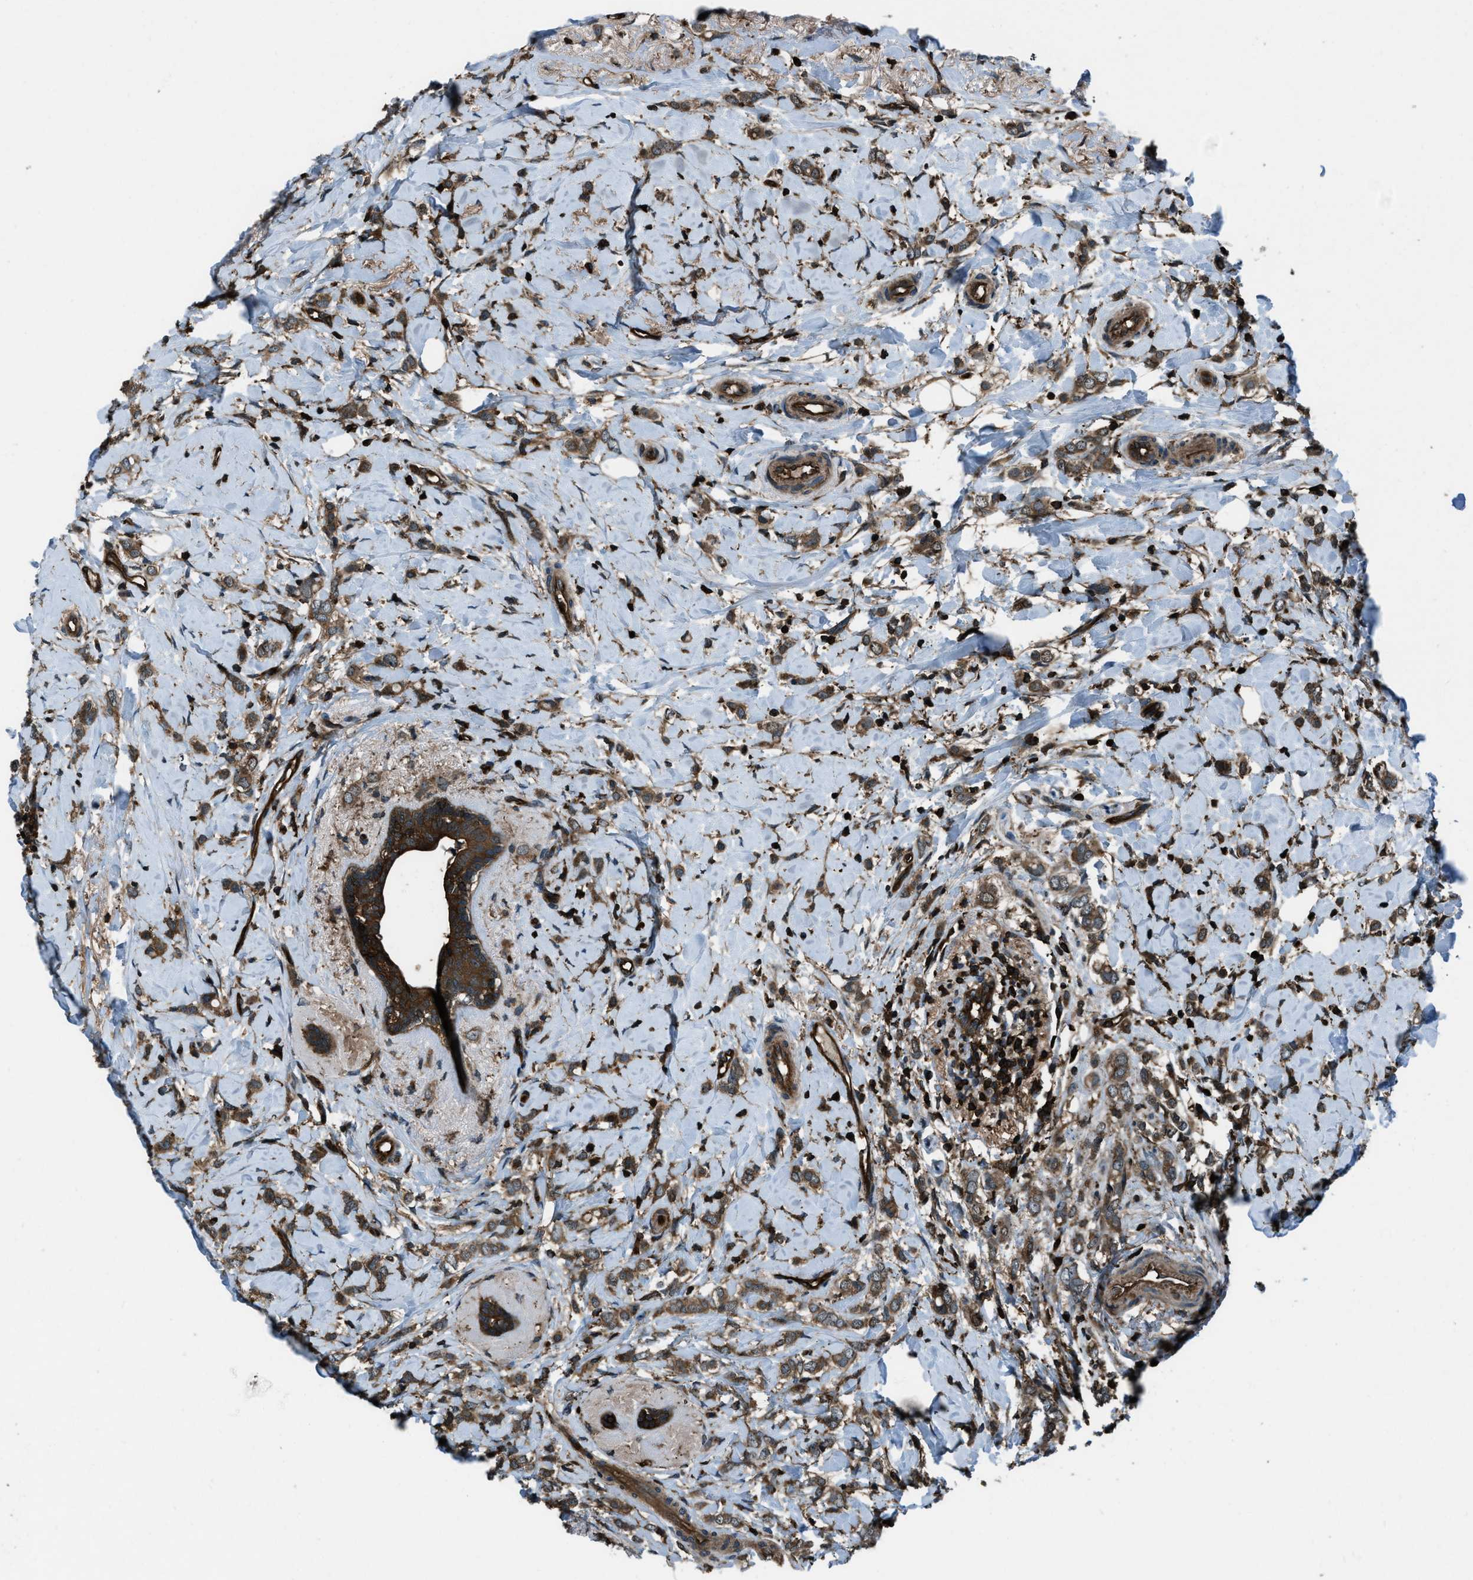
{"staining": {"intensity": "strong", "quantity": ">75%", "location": "cytoplasmic/membranous"}, "tissue": "breast cancer", "cell_type": "Tumor cells", "image_type": "cancer", "snomed": [{"axis": "morphology", "description": "Normal tissue, NOS"}, {"axis": "morphology", "description": "Lobular carcinoma"}, {"axis": "topography", "description": "Breast"}], "caption": "Breast lobular carcinoma stained with DAB (3,3'-diaminobenzidine) immunohistochemistry demonstrates high levels of strong cytoplasmic/membranous staining in about >75% of tumor cells.", "gene": "SNX30", "patient": {"sex": "female", "age": 47}}